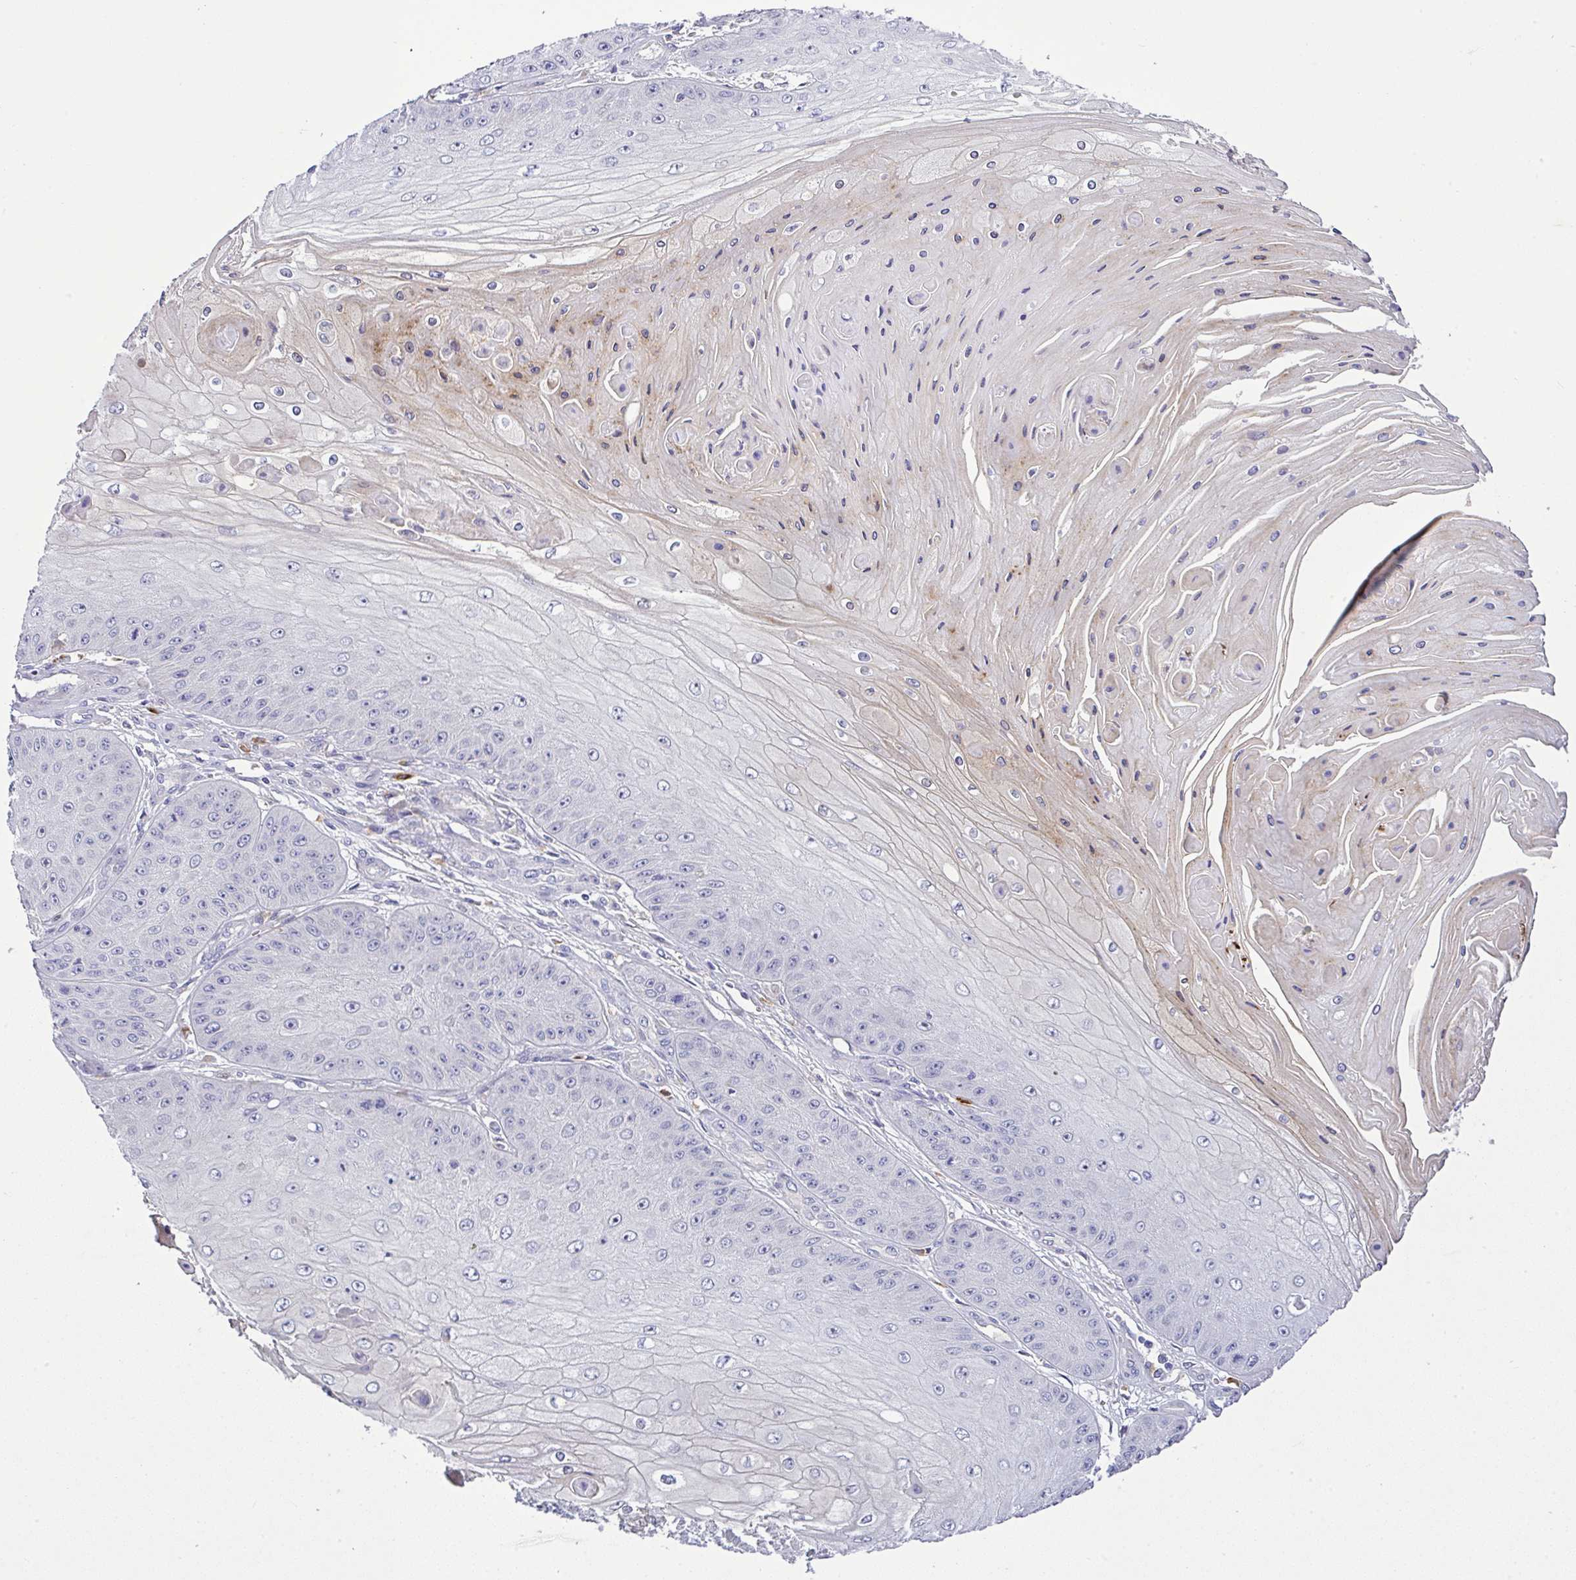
{"staining": {"intensity": "negative", "quantity": "none", "location": "none"}, "tissue": "skin cancer", "cell_type": "Tumor cells", "image_type": "cancer", "snomed": [{"axis": "morphology", "description": "Squamous cell carcinoma, NOS"}, {"axis": "topography", "description": "Skin"}], "caption": "DAB immunohistochemical staining of human skin cancer demonstrates no significant staining in tumor cells.", "gene": "EPN3", "patient": {"sex": "male", "age": 70}}